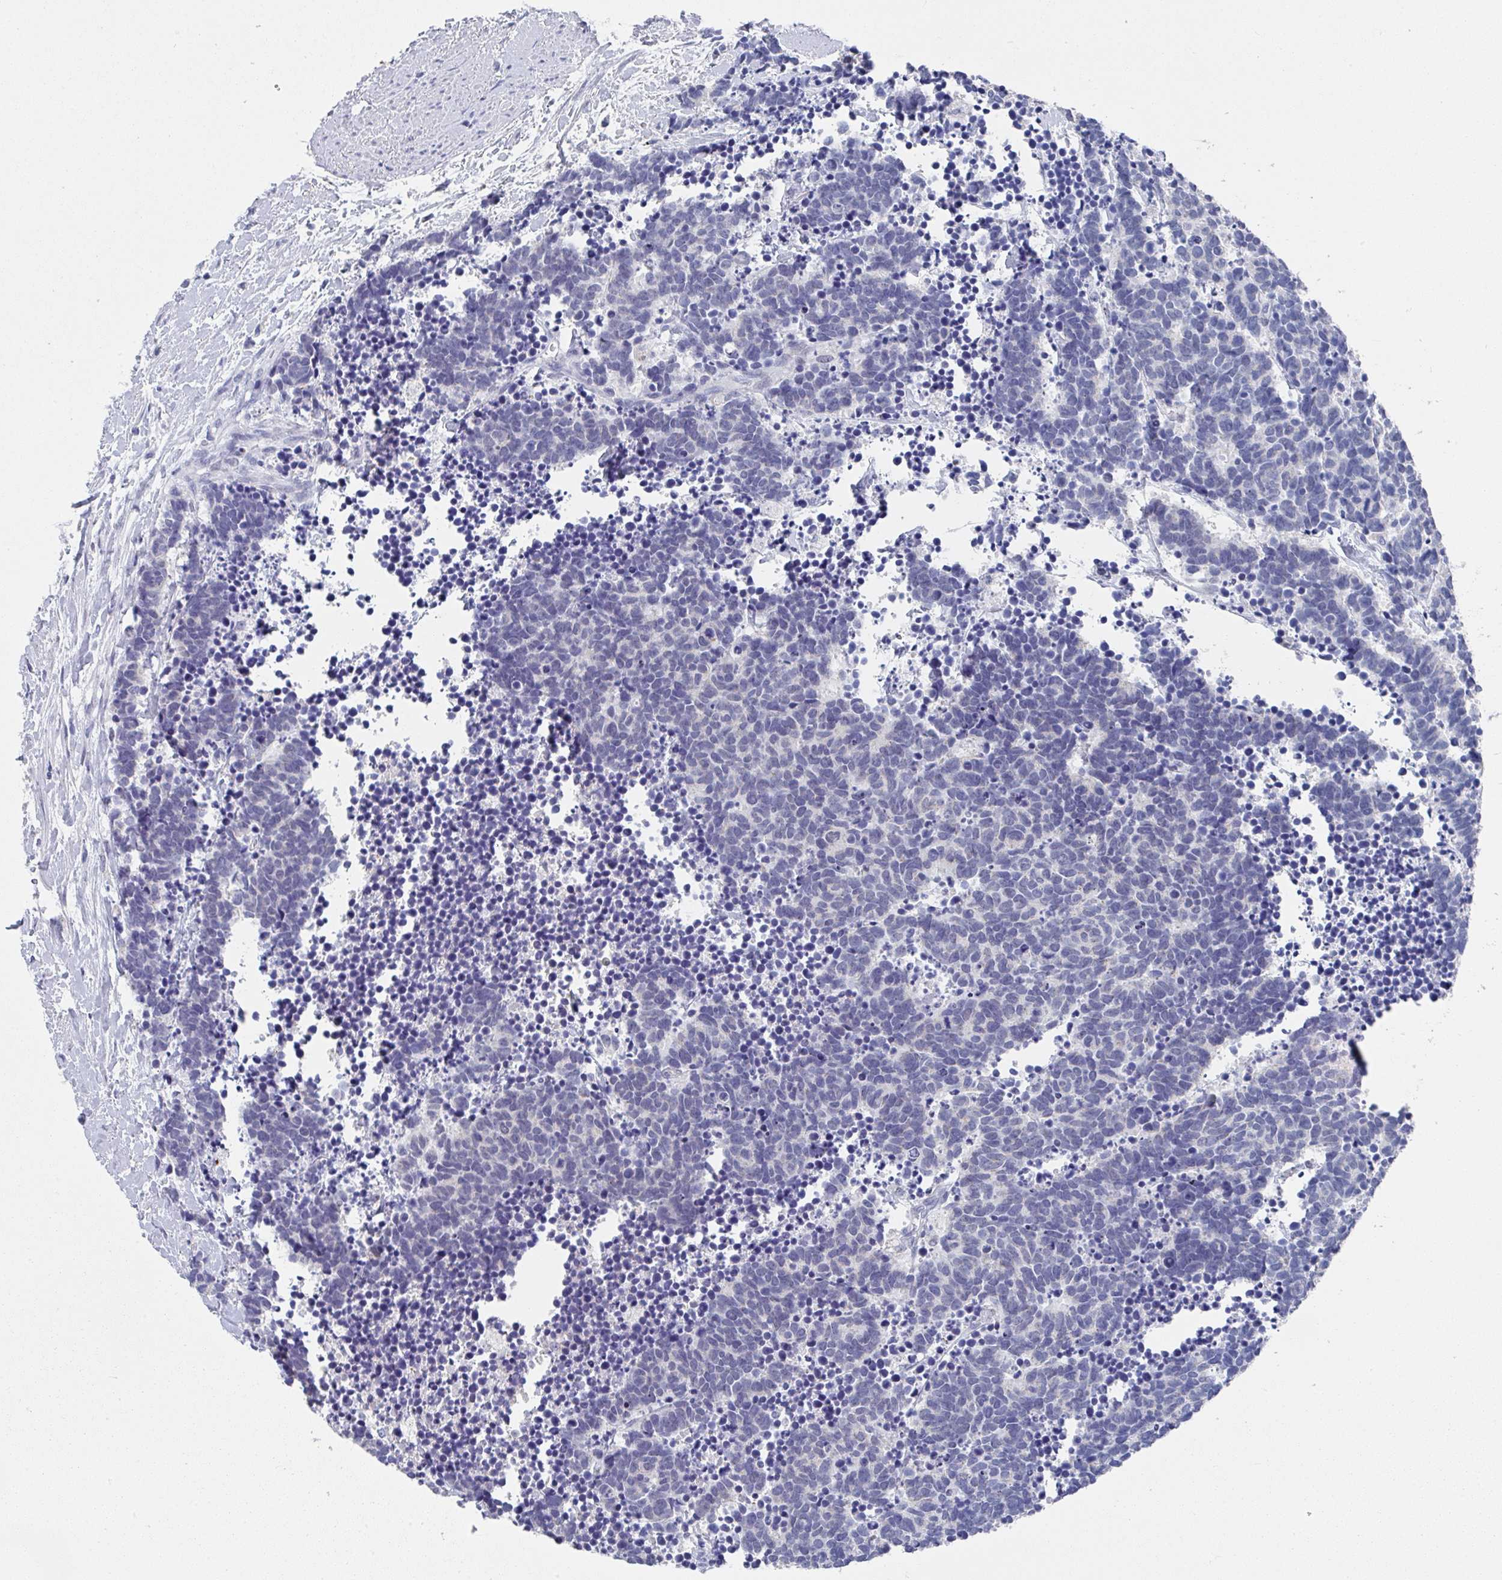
{"staining": {"intensity": "negative", "quantity": "none", "location": "none"}, "tissue": "carcinoid", "cell_type": "Tumor cells", "image_type": "cancer", "snomed": [{"axis": "morphology", "description": "Carcinoma, NOS"}, {"axis": "morphology", "description": "Carcinoid, malignant, NOS"}, {"axis": "topography", "description": "Prostate"}], "caption": "DAB immunohistochemical staining of carcinoid exhibits no significant expression in tumor cells.", "gene": "TNFRSF8", "patient": {"sex": "male", "age": 57}}